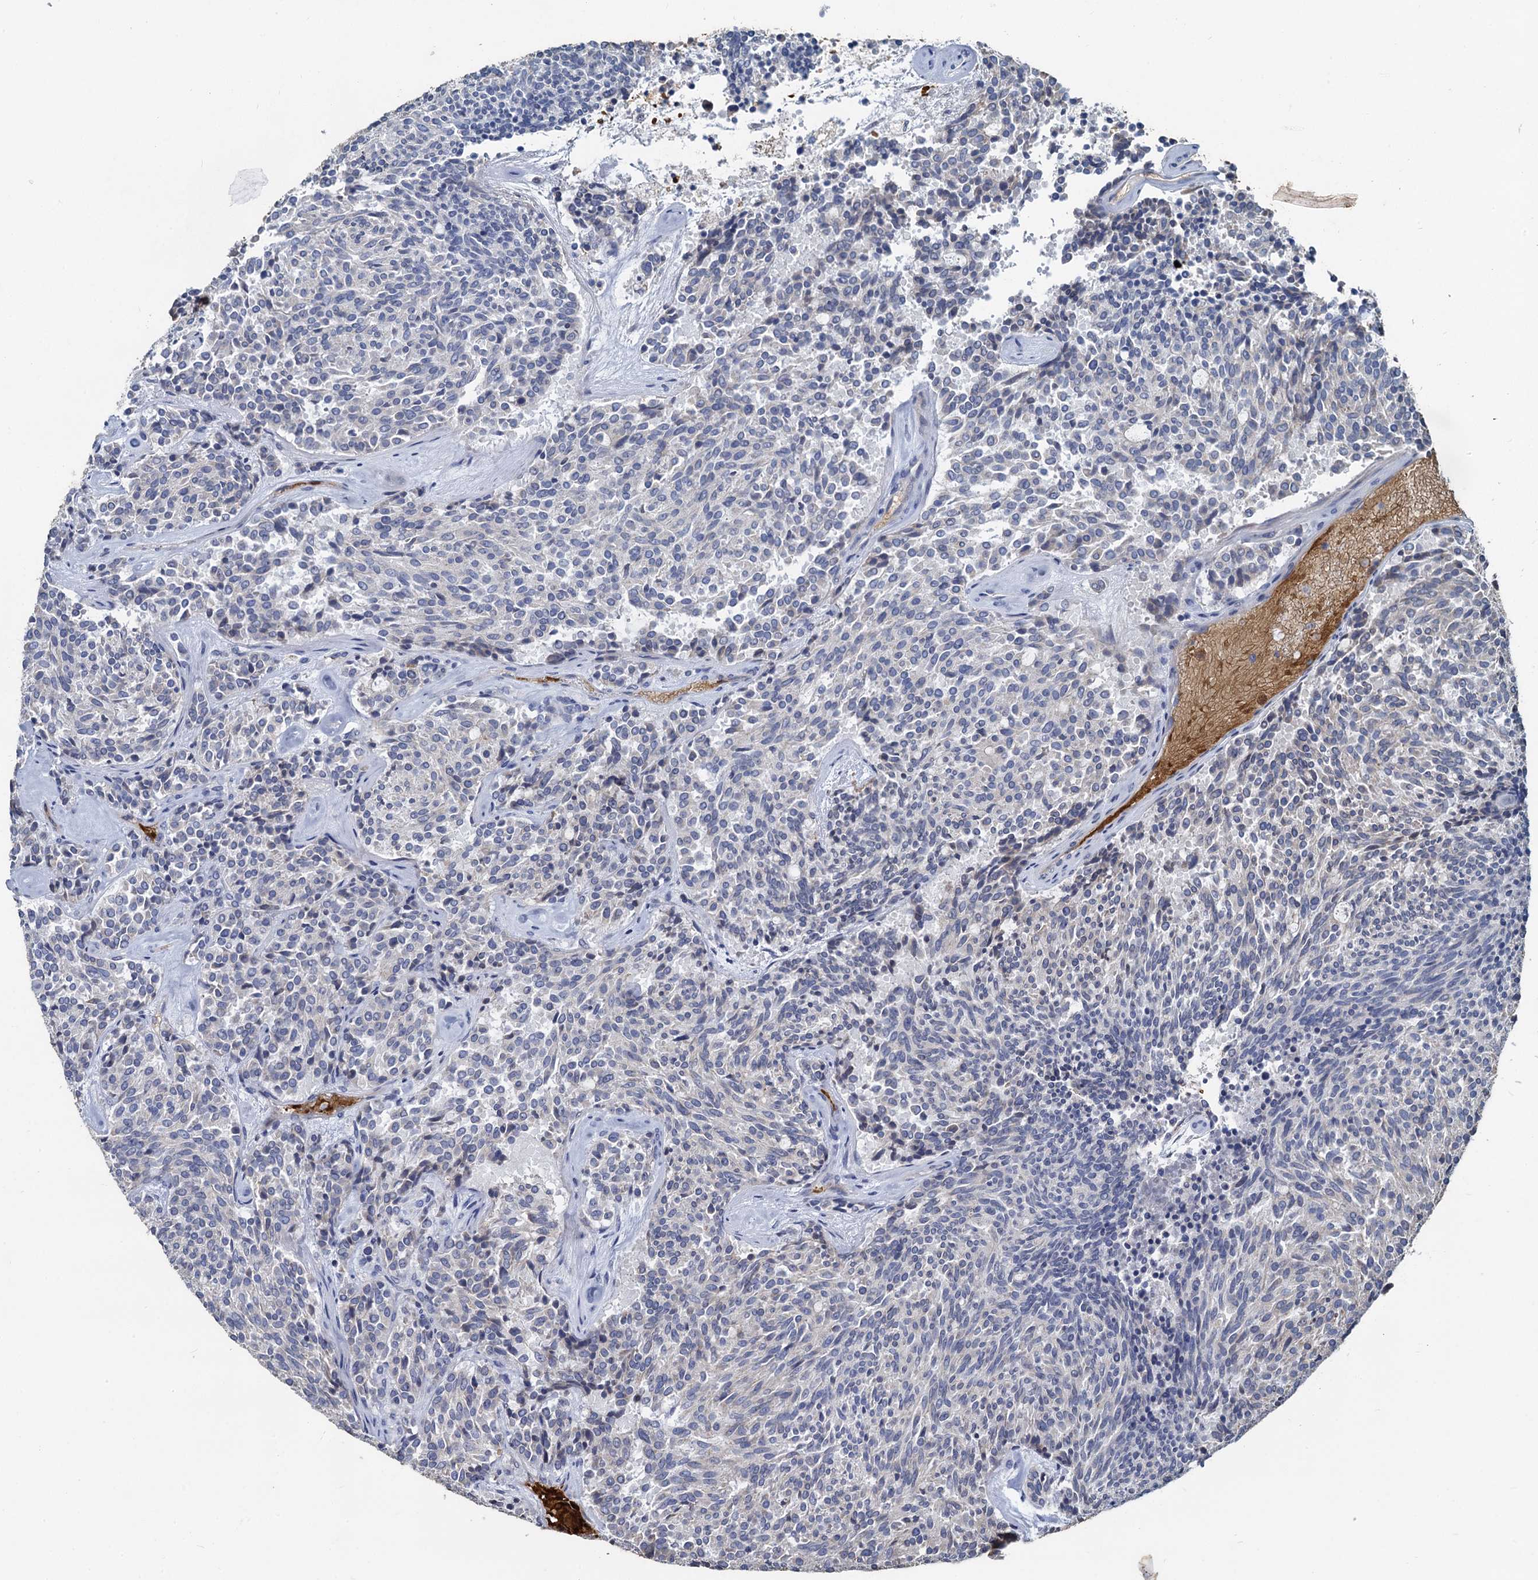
{"staining": {"intensity": "negative", "quantity": "none", "location": "none"}, "tissue": "carcinoid", "cell_type": "Tumor cells", "image_type": "cancer", "snomed": [{"axis": "morphology", "description": "Carcinoid, malignant, NOS"}, {"axis": "topography", "description": "Pancreas"}], "caption": "The image demonstrates no significant positivity in tumor cells of carcinoid (malignant).", "gene": "TCTN2", "patient": {"sex": "female", "age": 54}}